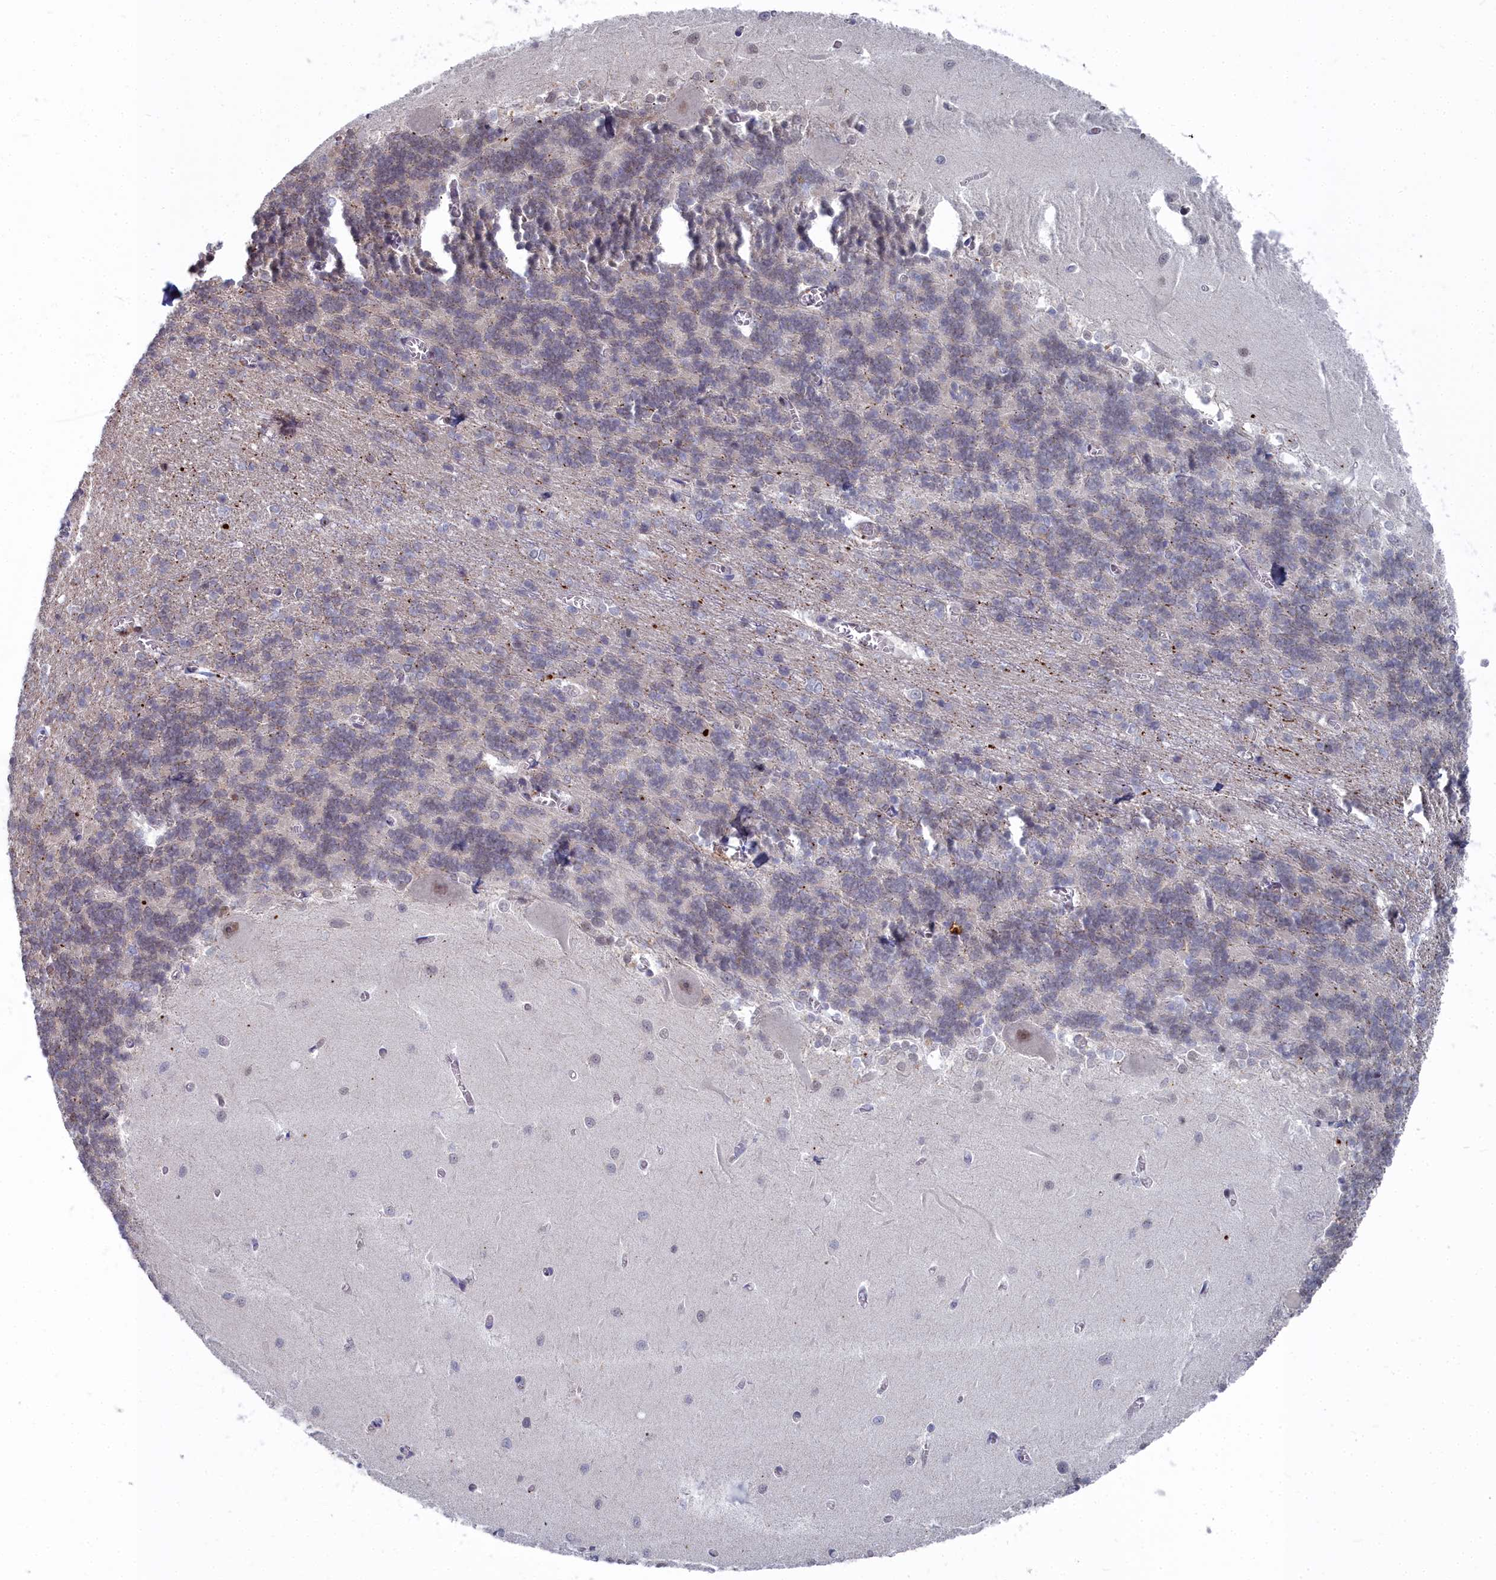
{"staining": {"intensity": "negative", "quantity": "none", "location": "none"}, "tissue": "cerebellum", "cell_type": "Cells in granular layer", "image_type": "normal", "snomed": [{"axis": "morphology", "description": "Normal tissue, NOS"}, {"axis": "topography", "description": "Cerebellum"}], "caption": "Immunohistochemistry micrograph of normal cerebellum: cerebellum stained with DAB reveals no significant protein positivity in cells in granular layer. Nuclei are stained in blue.", "gene": "RPS27A", "patient": {"sex": "male", "age": 37}}